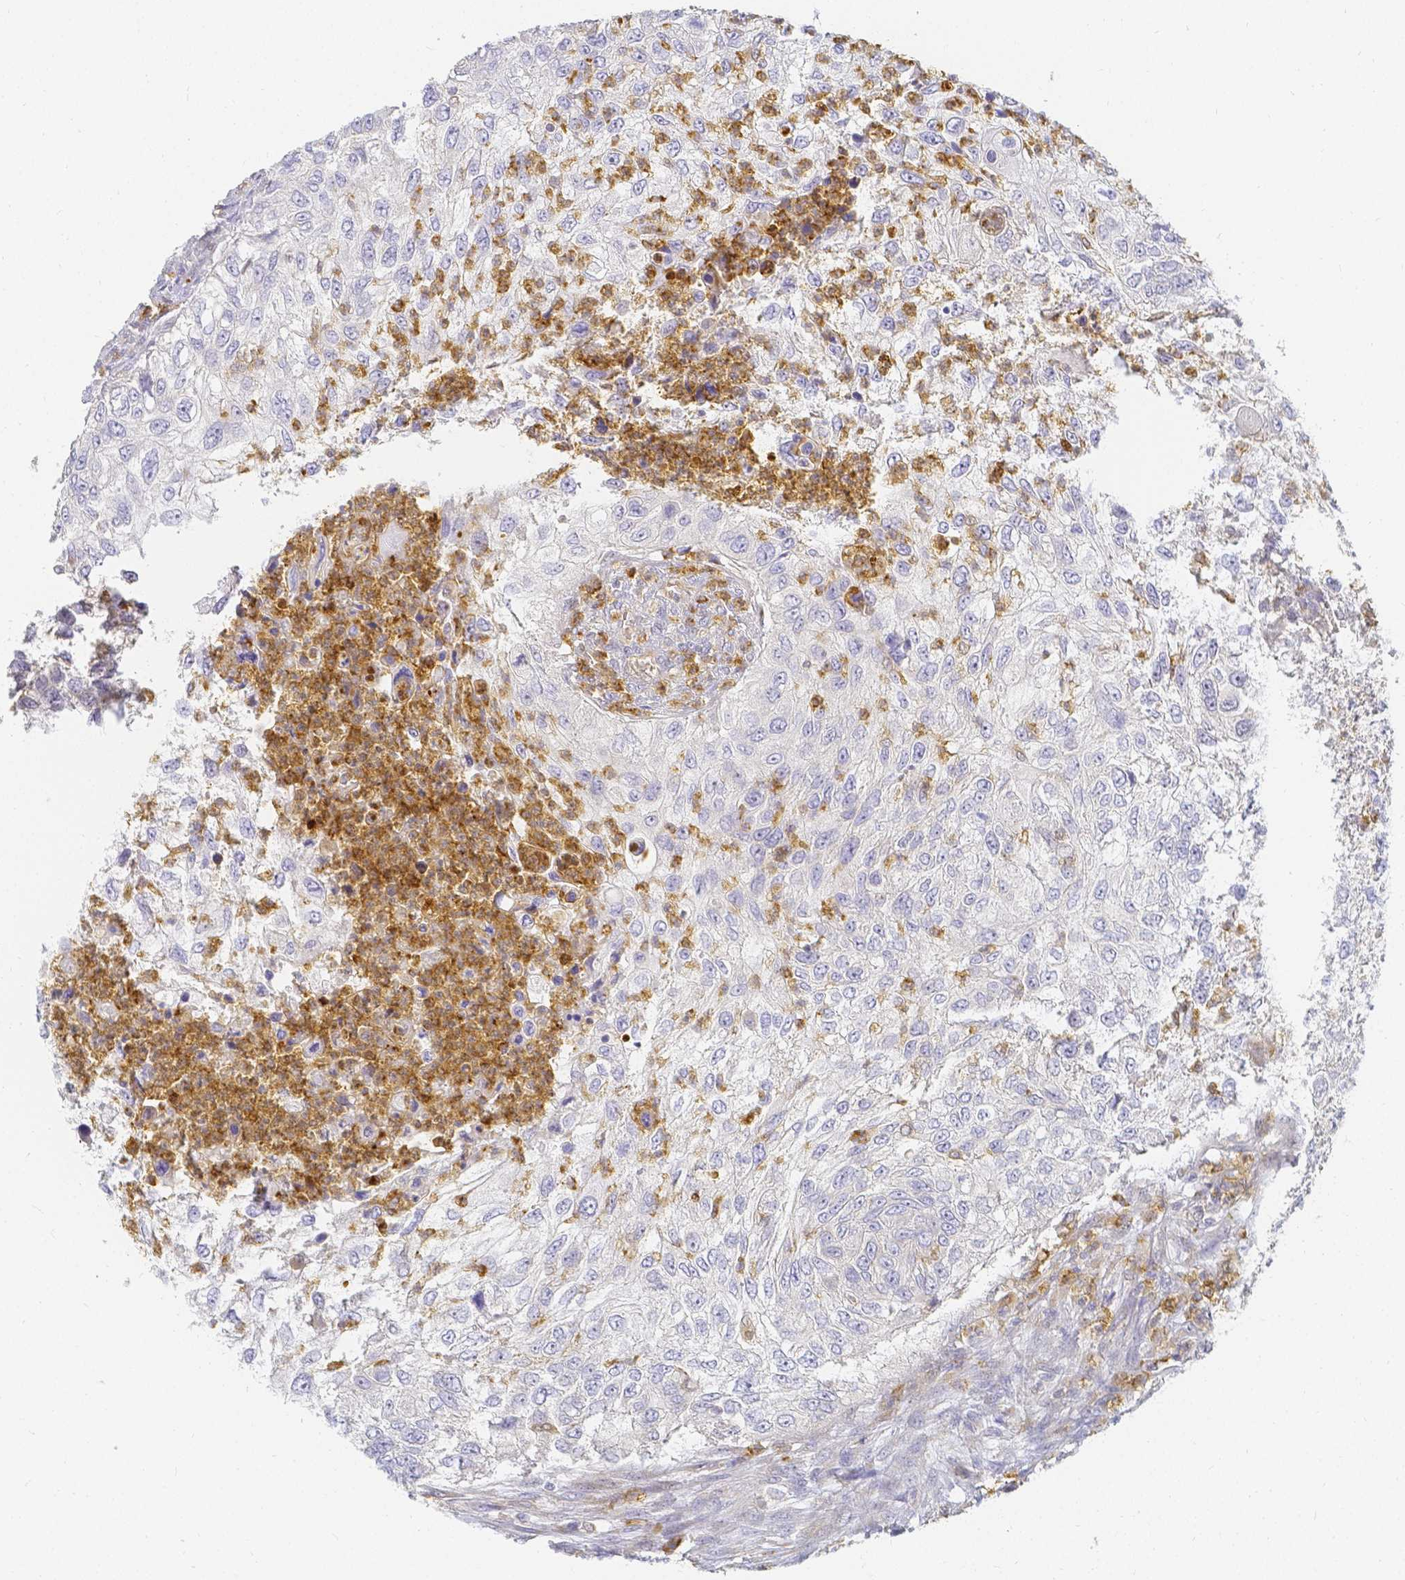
{"staining": {"intensity": "negative", "quantity": "none", "location": "none"}, "tissue": "urothelial cancer", "cell_type": "Tumor cells", "image_type": "cancer", "snomed": [{"axis": "morphology", "description": "Urothelial carcinoma, High grade"}, {"axis": "topography", "description": "Urinary bladder"}], "caption": "Urothelial cancer stained for a protein using IHC demonstrates no expression tumor cells.", "gene": "KCNH1", "patient": {"sex": "female", "age": 60}}